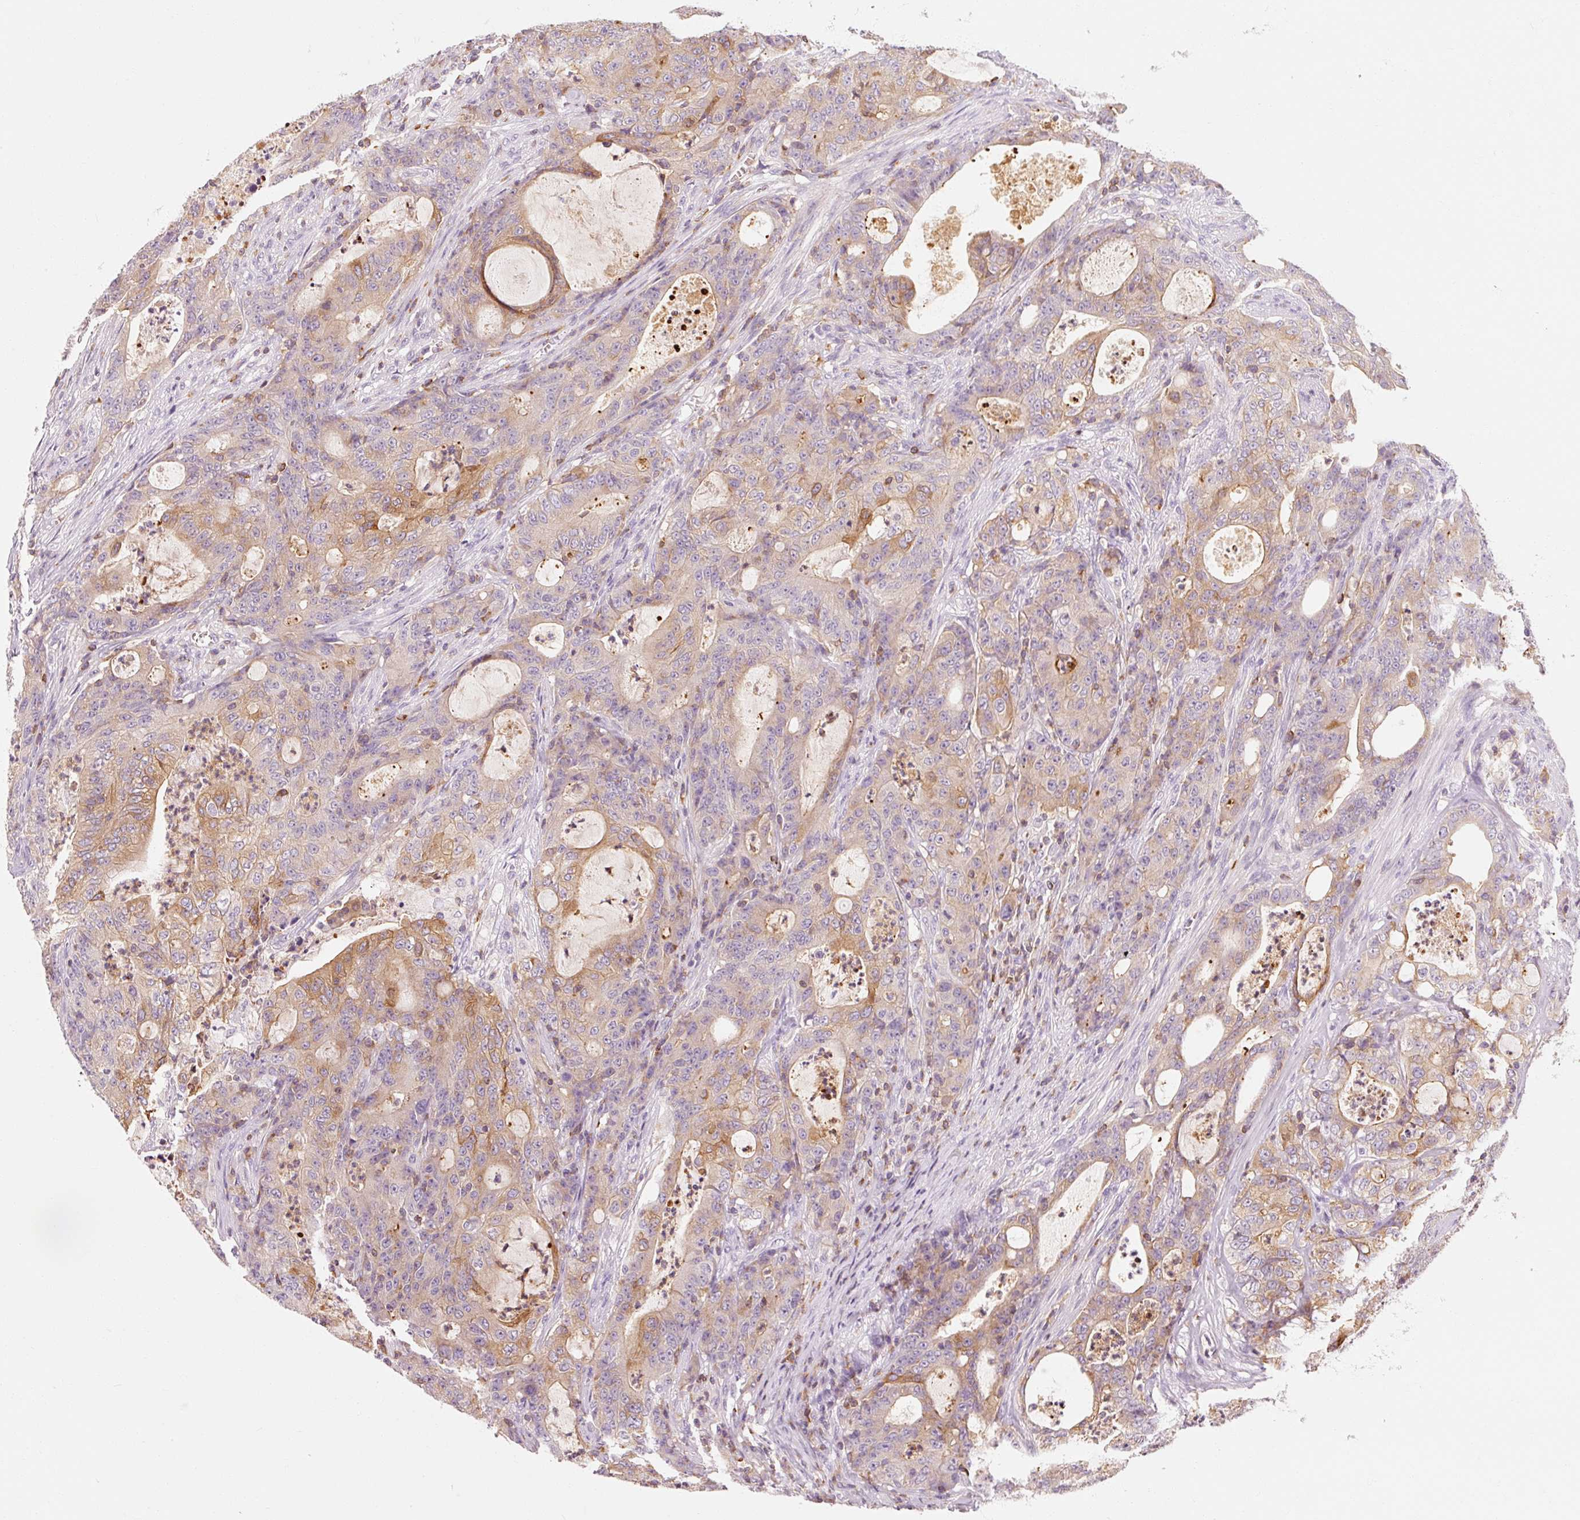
{"staining": {"intensity": "moderate", "quantity": "25%-75%", "location": "cytoplasmic/membranous"}, "tissue": "colorectal cancer", "cell_type": "Tumor cells", "image_type": "cancer", "snomed": [{"axis": "morphology", "description": "Adenocarcinoma, NOS"}, {"axis": "topography", "description": "Colon"}], "caption": "Colorectal adenocarcinoma was stained to show a protein in brown. There is medium levels of moderate cytoplasmic/membranous positivity in about 25%-75% of tumor cells.", "gene": "OR8K1", "patient": {"sex": "male", "age": 83}}